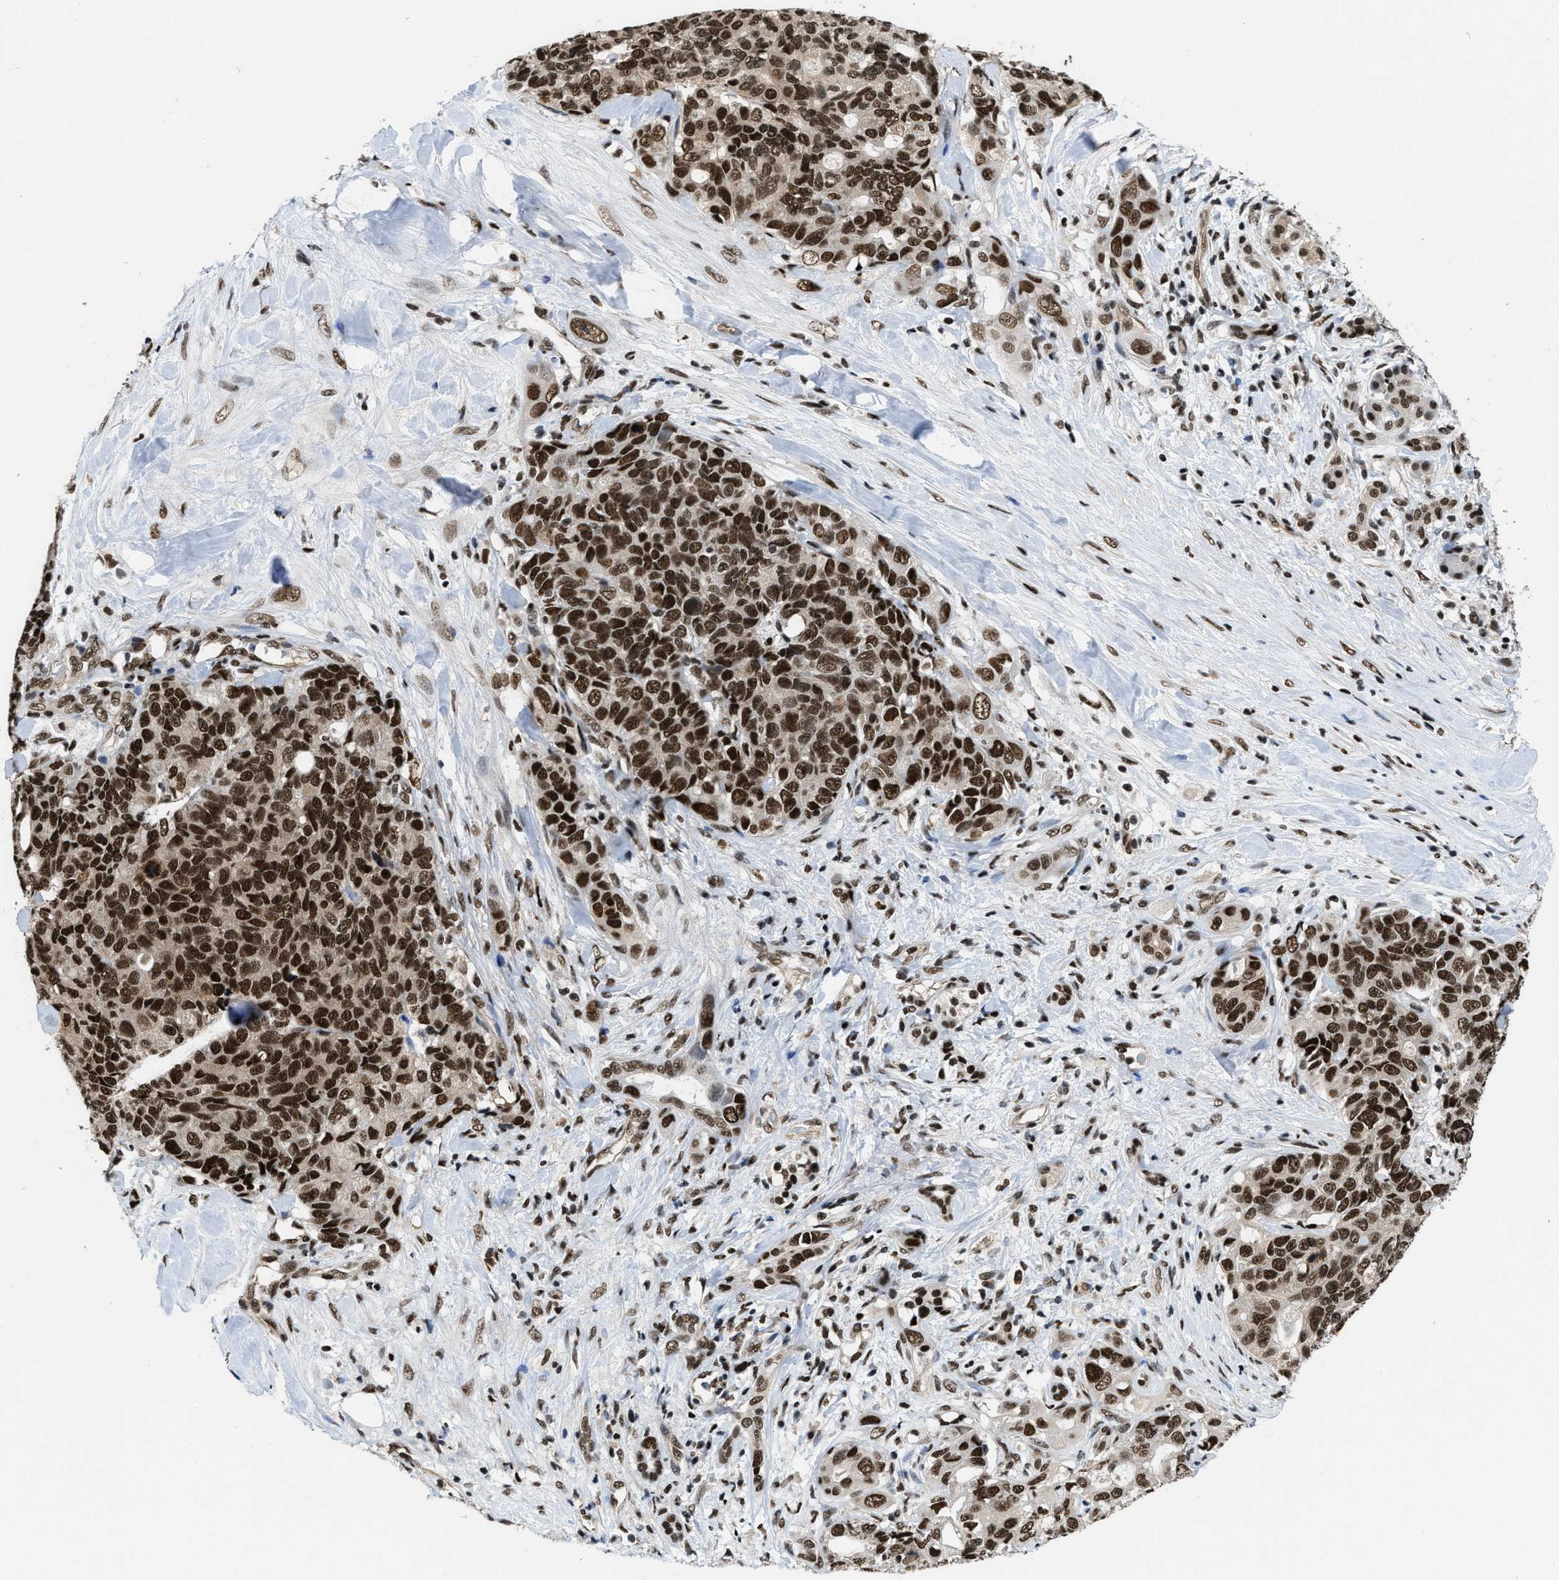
{"staining": {"intensity": "strong", "quantity": ">75%", "location": "nuclear"}, "tissue": "pancreatic cancer", "cell_type": "Tumor cells", "image_type": "cancer", "snomed": [{"axis": "morphology", "description": "Adenocarcinoma, NOS"}, {"axis": "topography", "description": "Pancreas"}], "caption": "Human pancreatic cancer stained with a brown dye displays strong nuclear positive expression in approximately >75% of tumor cells.", "gene": "SAFB", "patient": {"sex": "female", "age": 56}}